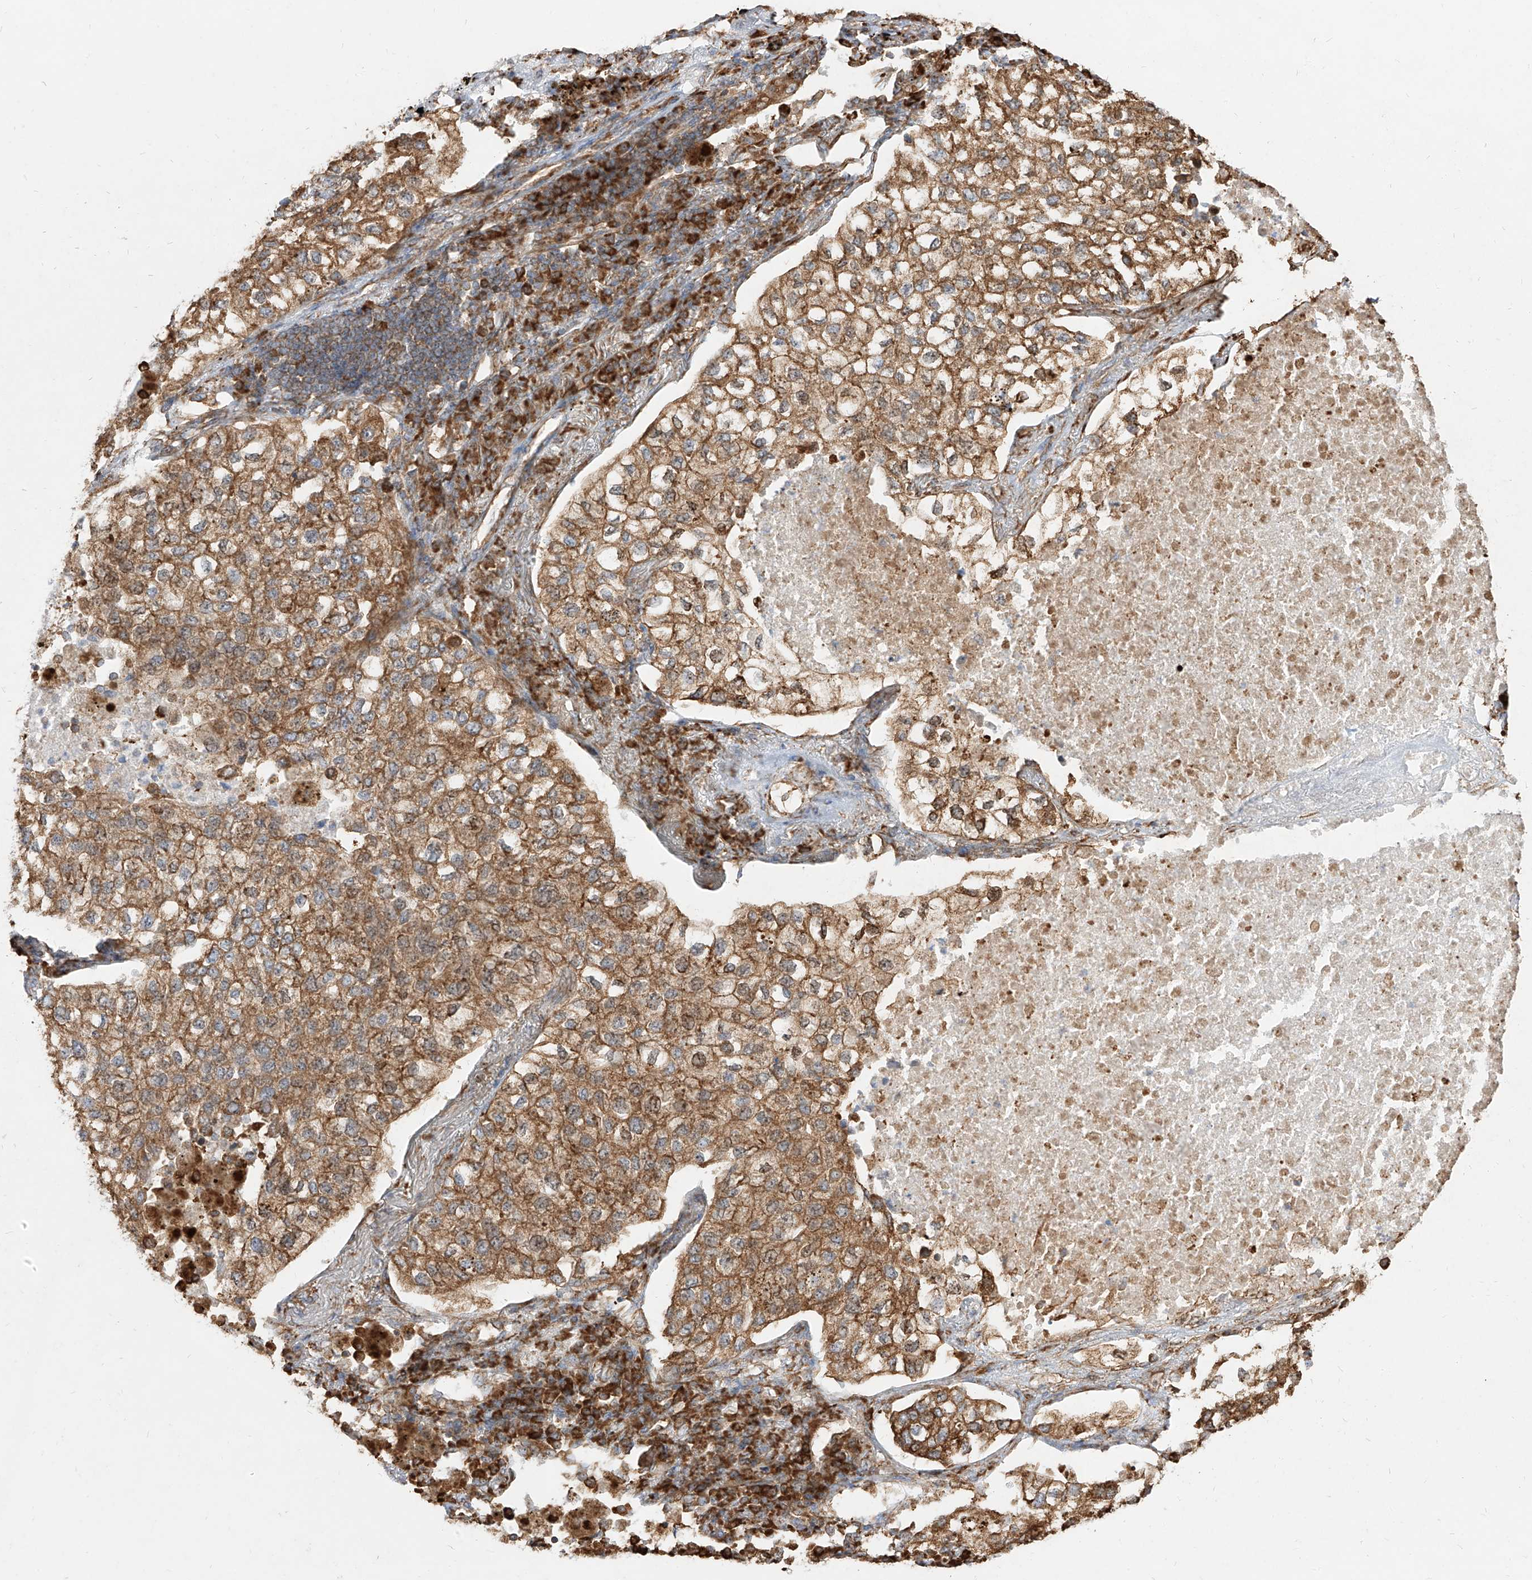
{"staining": {"intensity": "moderate", "quantity": ">75%", "location": "cytoplasmic/membranous"}, "tissue": "lung cancer", "cell_type": "Tumor cells", "image_type": "cancer", "snomed": [{"axis": "morphology", "description": "Adenocarcinoma, NOS"}, {"axis": "topography", "description": "Lung"}], "caption": "About >75% of tumor cells in human lung adenocarcinoma reveal moderate cytoplasmic/membranous protein positivity as visualized by brown immunohistochemical staining.", "gene": "RPS25", "patient": {"sex": "male", "age": 63}}